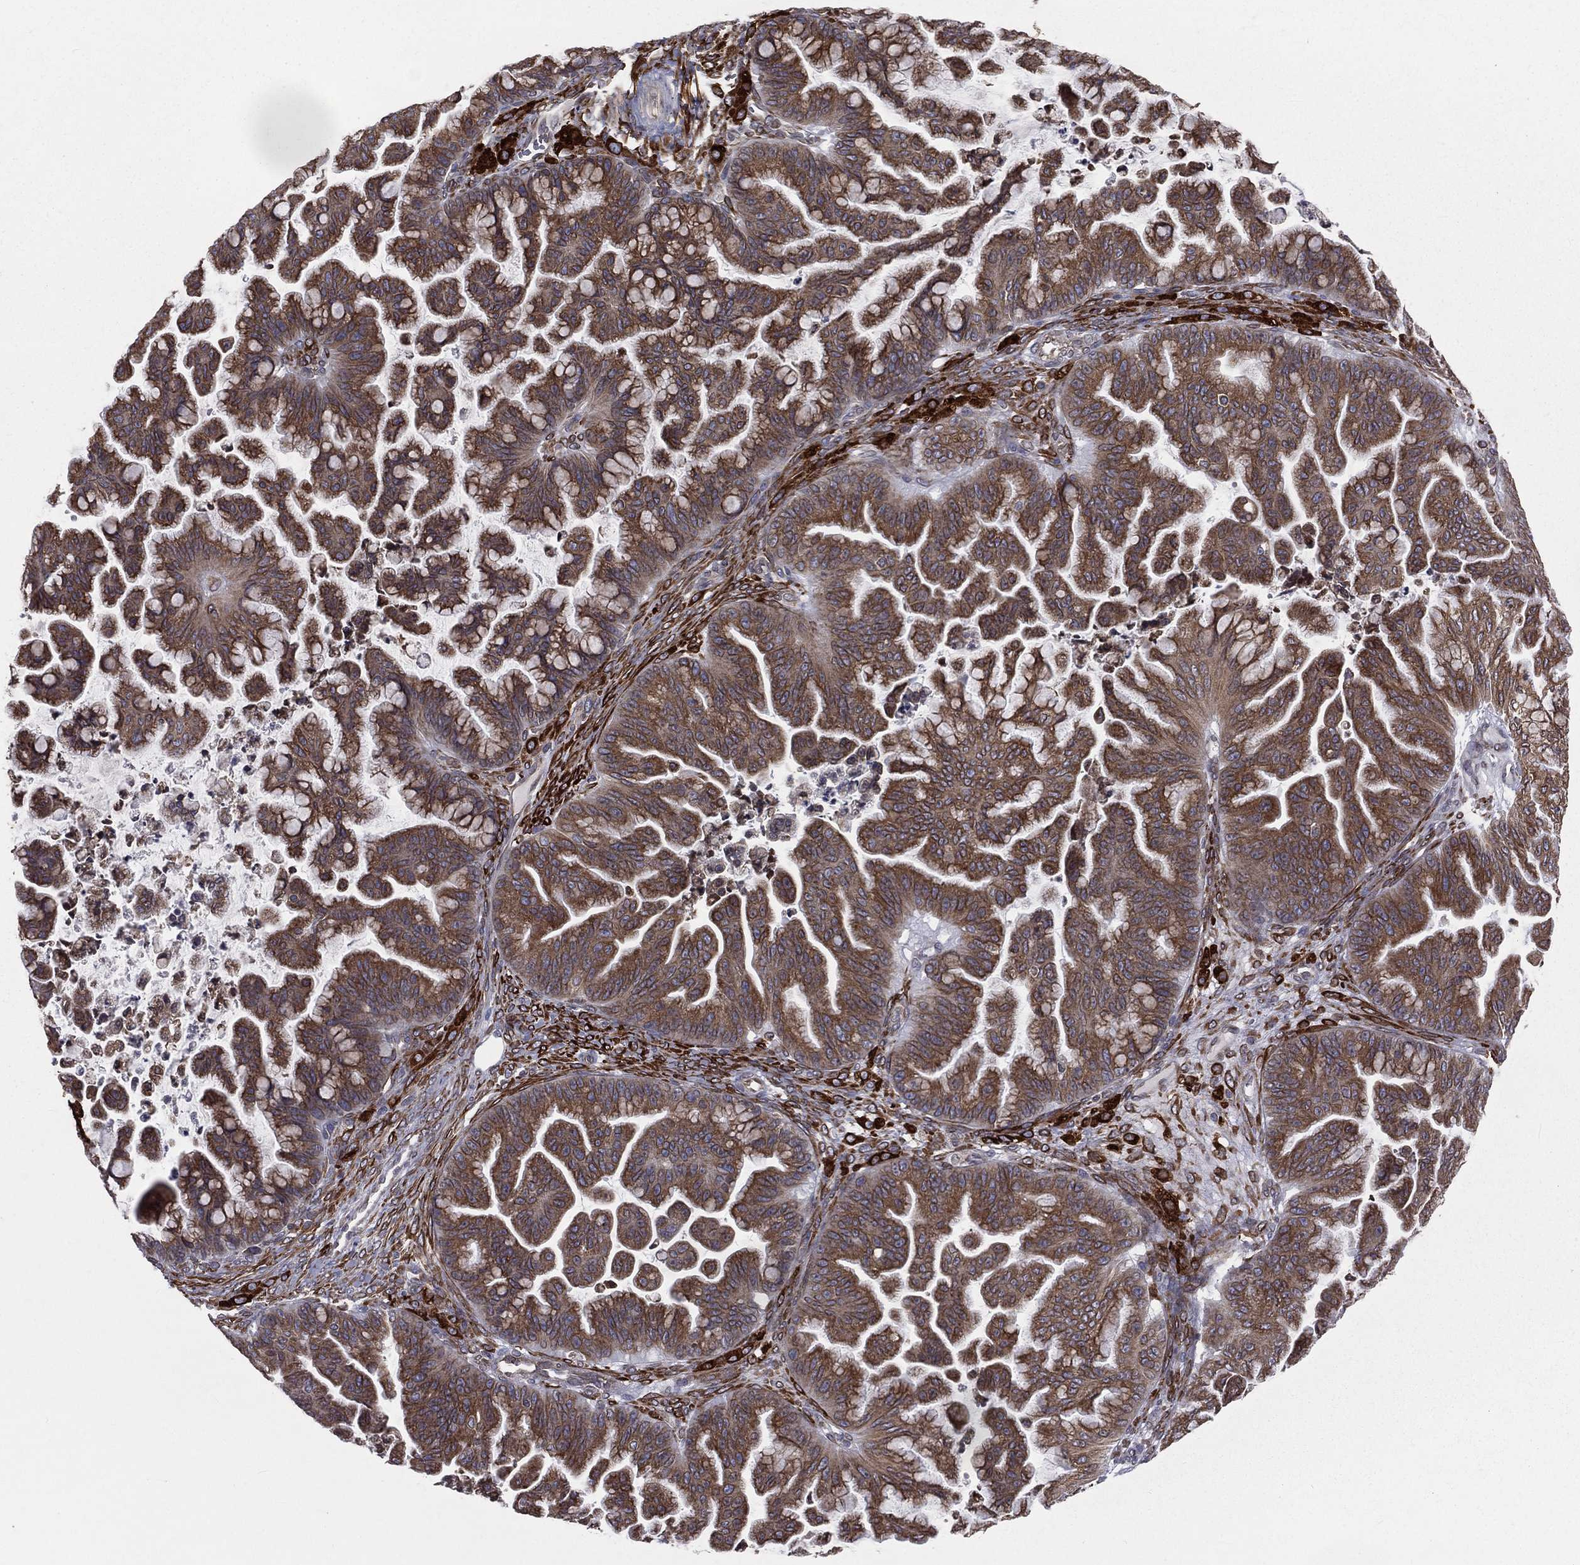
{"staining": {"intensity": "moderate", "quantity": ">75%", "location": "cytoplasmic/membranous"}, "tissue": "ovarian cancer", "cell_type": "Tumor cells", "image_type": "cancer", "snomed": [{"axis": "morphology", "description": "Cystadenocarcinoma, mucinous, NOS"}, {"axis": "topography", "description": "Ovary"}], "caption": "A photomicrograph showing moderate cytoplasmic/membranous expression in approximately >75% of tumor cells in mucinous cystadenocarcinoma (ovarian), as visualized by brown immunohistochemical staining.", "gene": "PGRMC1", "patient": {"sex": "female", "age": 67}}